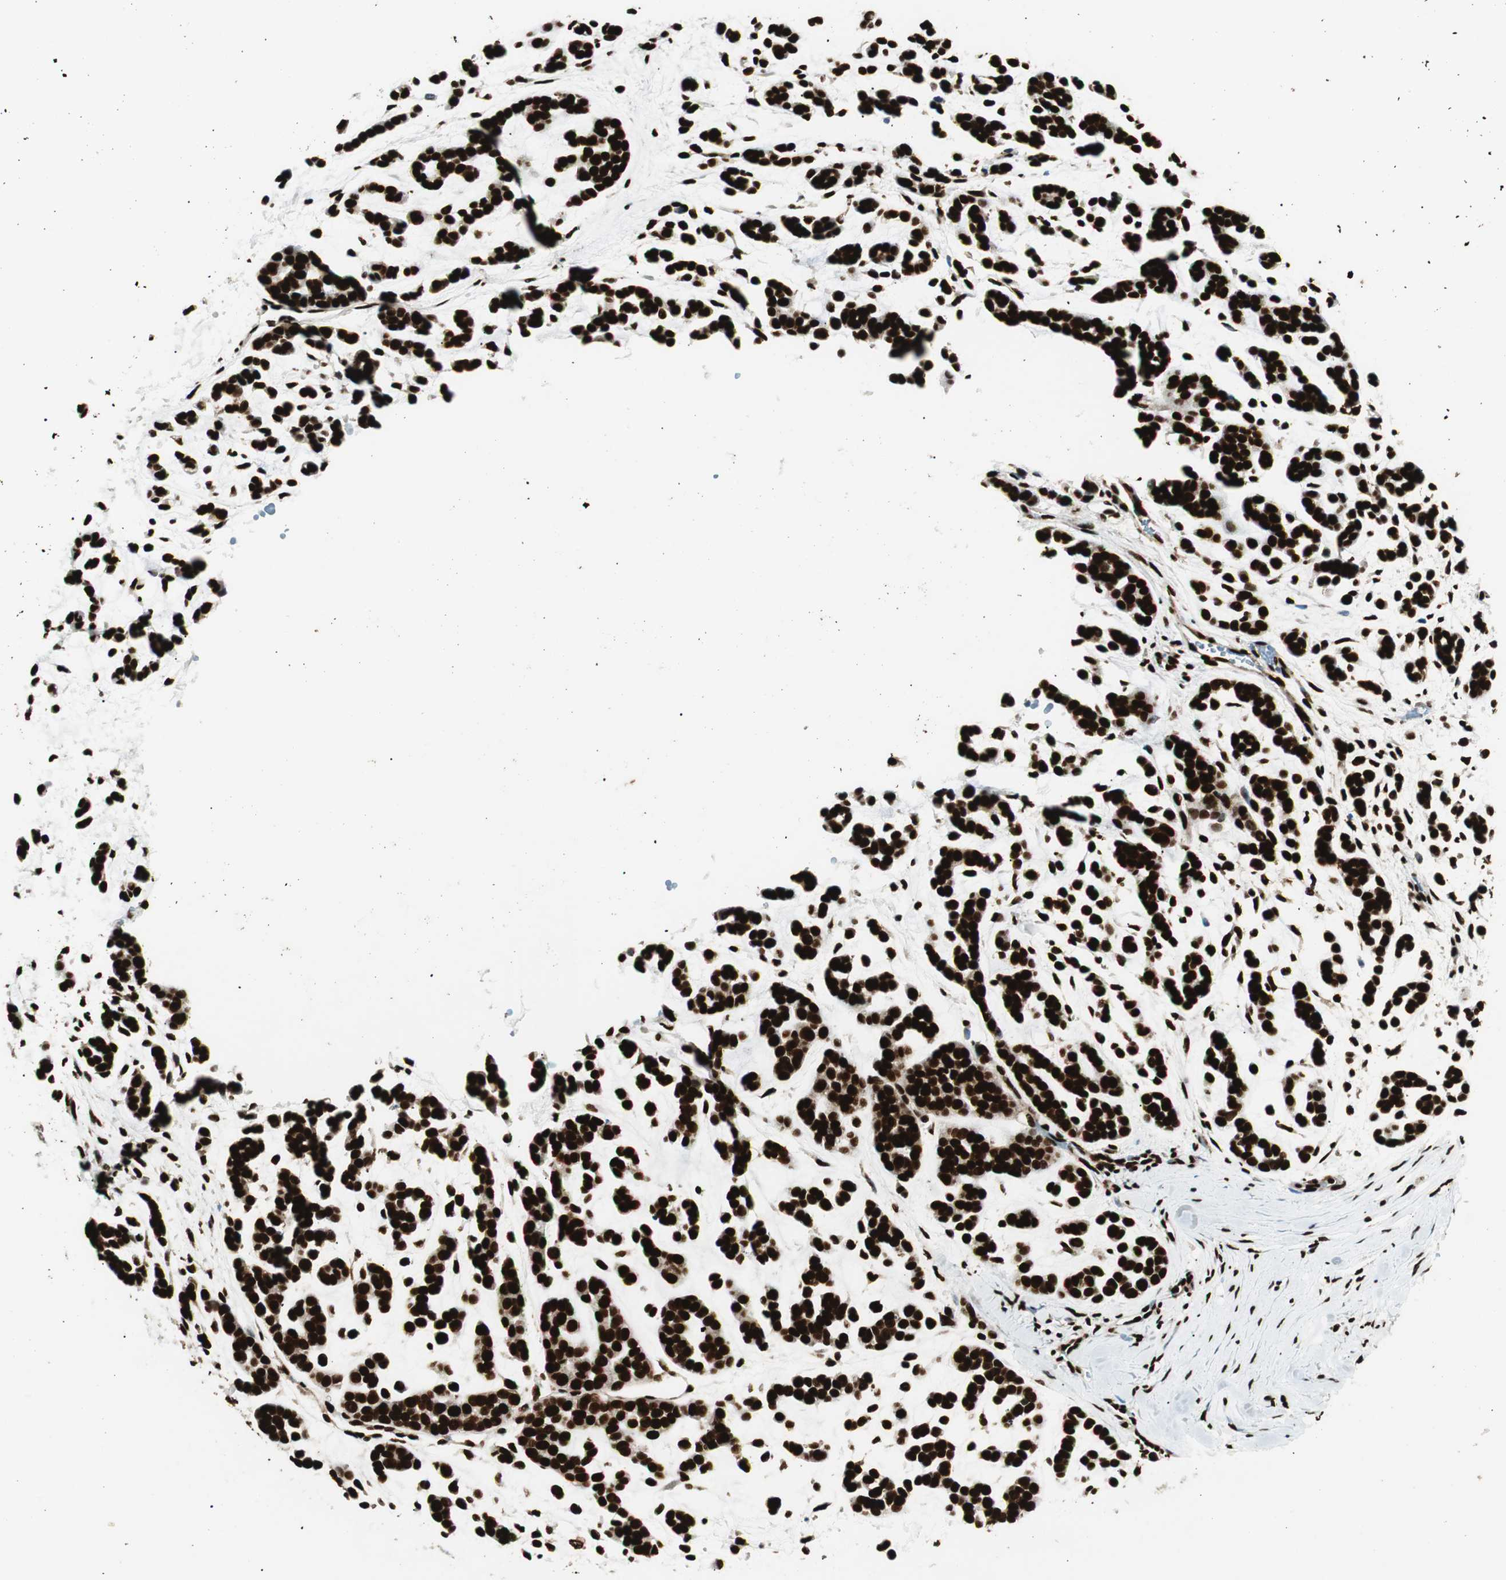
{"staining": {"intensity": "strong", "quantity": ">75%", "location": "nuclear"}, "tissue": "head and neck cancer", "cell_type": "Tumor cells", "image_type": "cancer", "snomed": [{"axis": "morphology", "description": "Adenocarcinoma, NOS"}, {"axis": "morphology", "description": "Adenoma, NOS"}, {"axis": "topography", "description": "Head-Neck"}], "caption": "Strong nuclear expression is identified in about >75% of tumor cells in head and neck cancer (adenoma).", "gene": "EWSR1", "patient": {"sex": "female", "age": 55}}